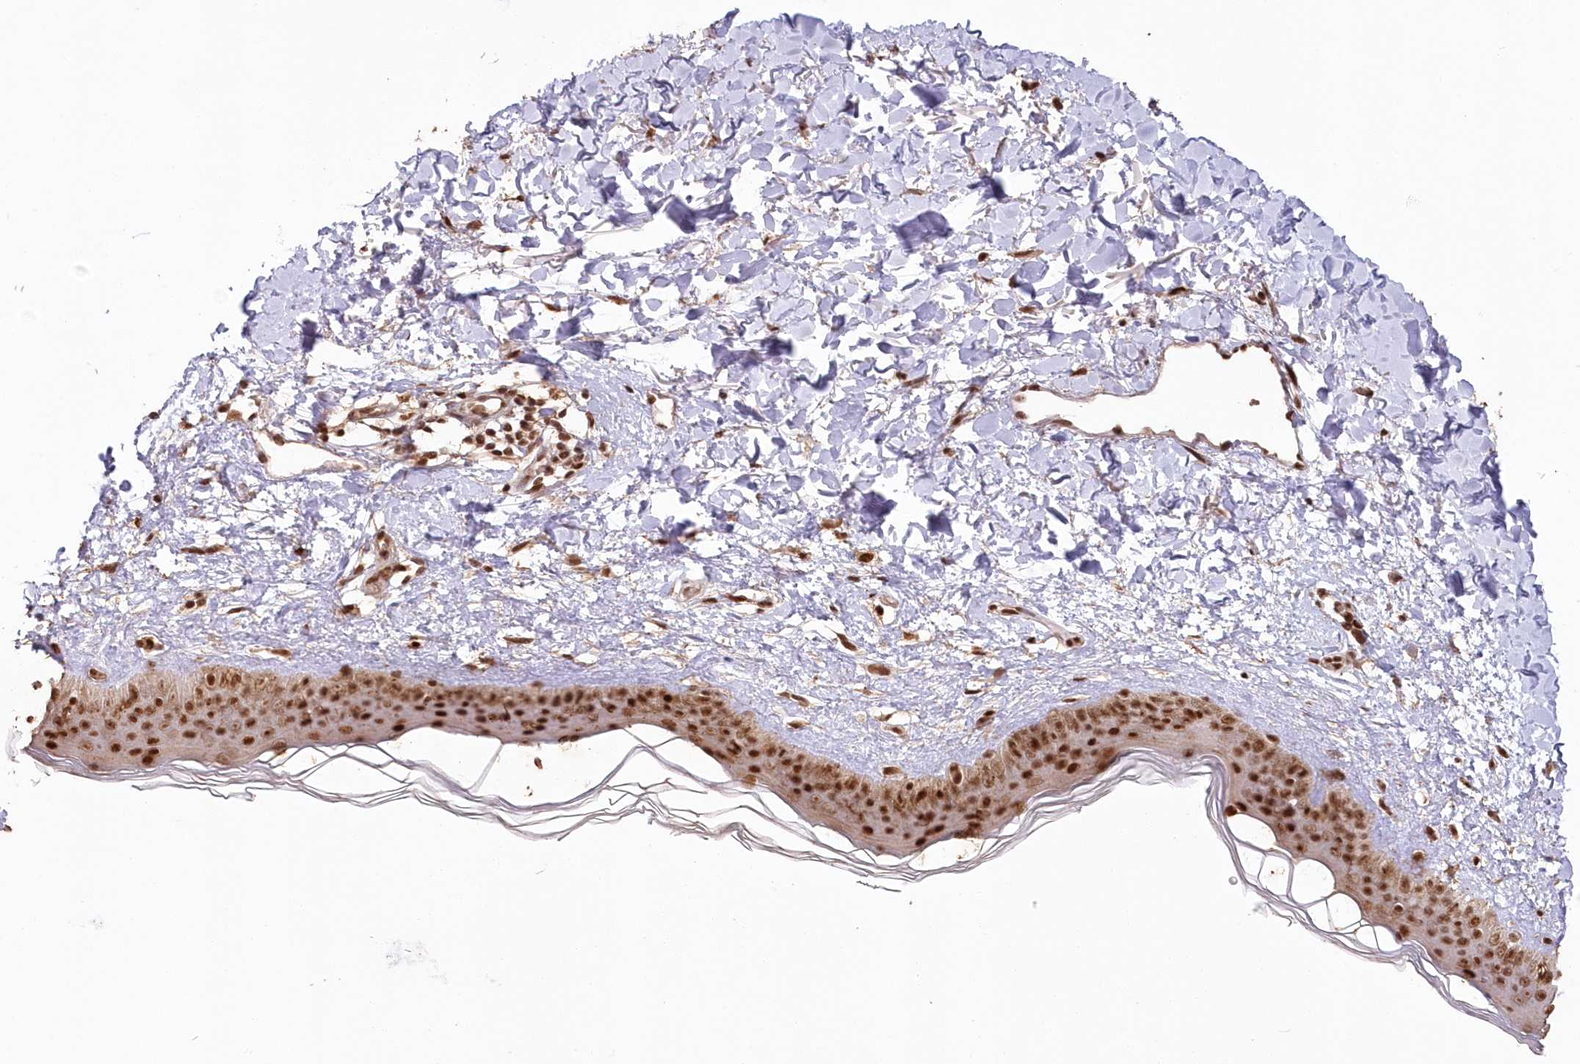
{"staining": {"intensity": "moderate", "quantity": ">75%", "location": "nuclear"}, "tissue": "skin", "cell_type": "Fibroblasts", "image_type": "normal", "snomed": [{"axis": "morphology", "description": "Normal tissue, NOS"}, {"axis": "topography", "description": "Skin"}], "caption": "The histopathology image shows staining of benign skin, revealing moderate nuclear protein staining (brown color) within fibroblasts. Ihc stains the protein of interest in brown and the nuclei are stained blue.", "gene": "PDS5A", "patient": {"sex": "female", "age": 58}}